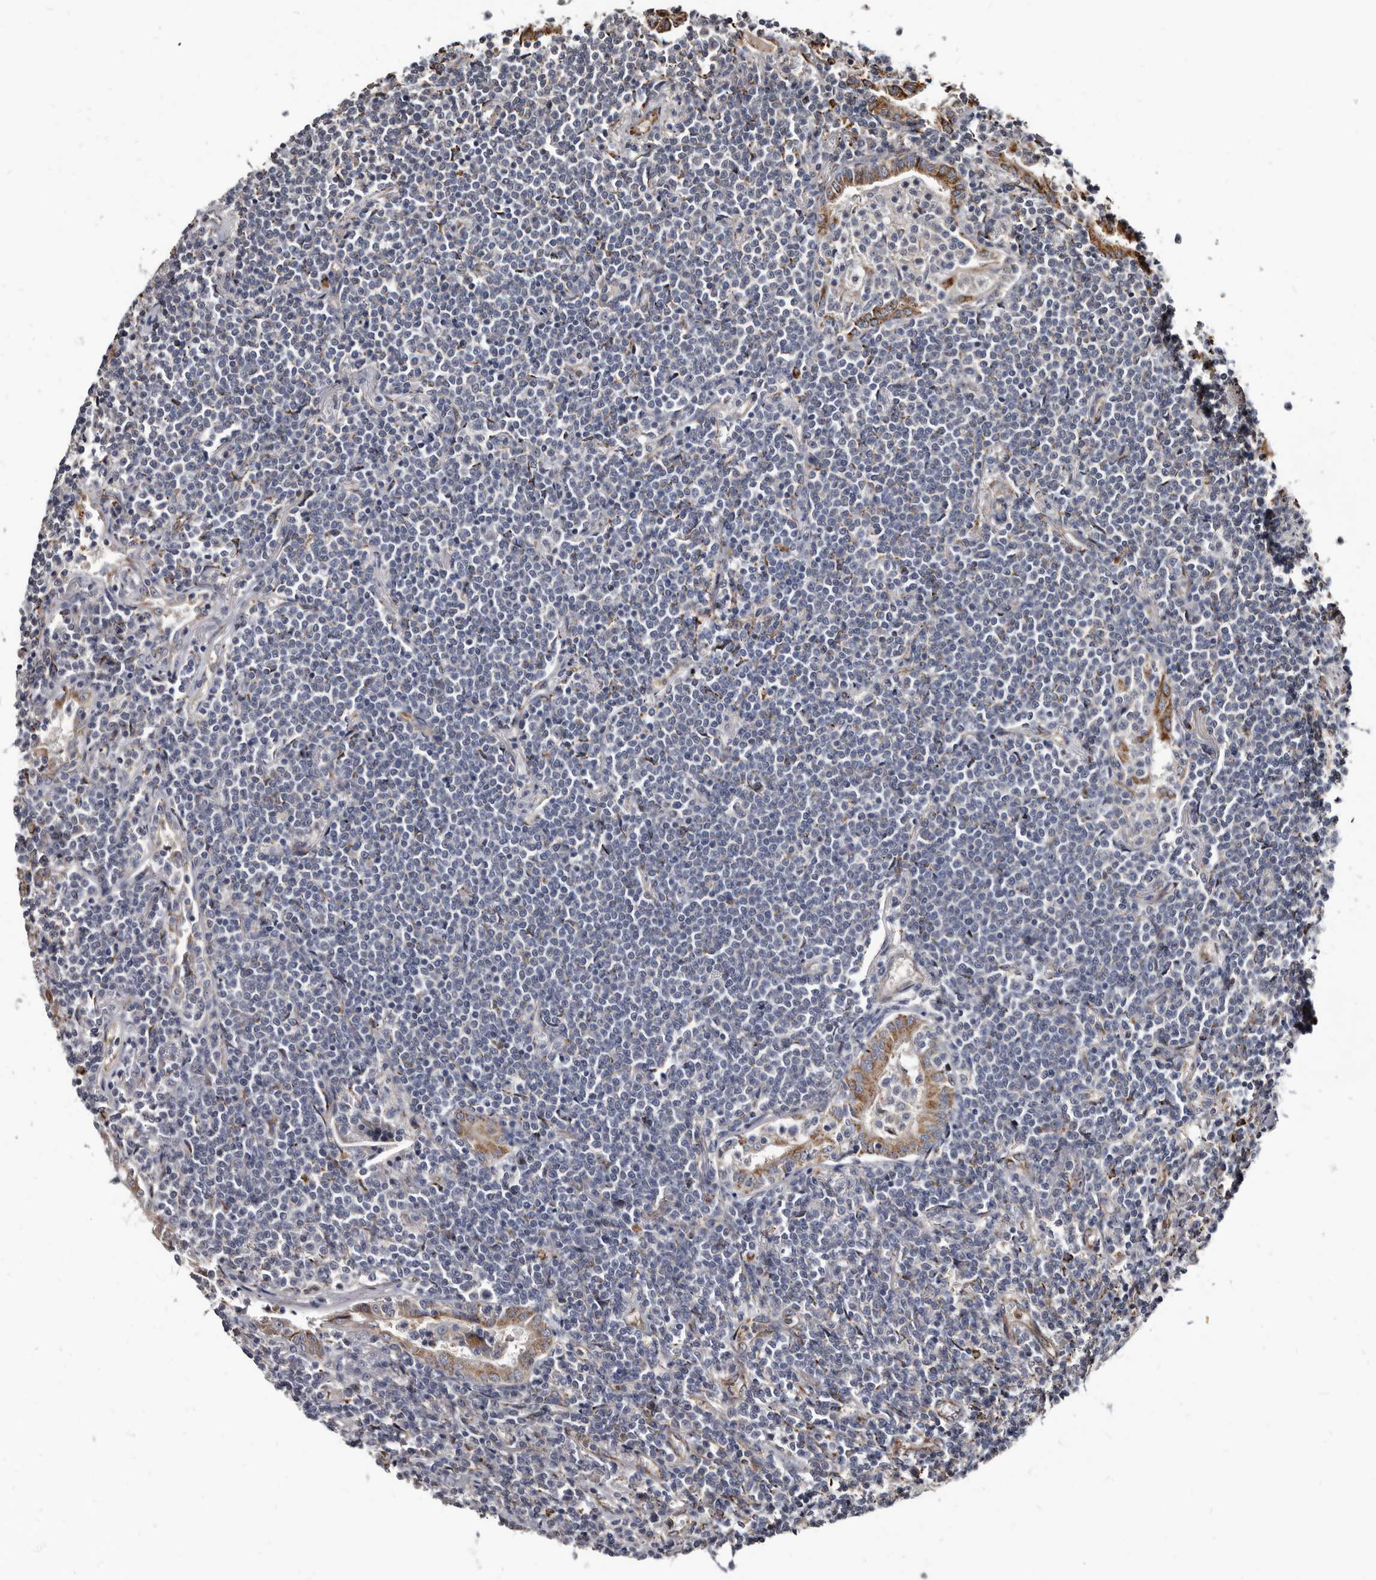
{"staining": {"intensity": "negative", "quantity": "none", "location": "none"}, "tissue": "lymphoma", "cell_type": "Tumor cells", "image_type": "cancer", "snomed": [{"axis": "morphology", "description": "Malignant lymphoma, non-Hodgkin's type, Low grade"}, {"axis": "topography", "description": "Lung"}], "caption": "This is an immunohistochemistry micrograph of lymphoma. There is no staining in tumor cells.", "gene": "CTSA", "patient": {"sex": "female", "age": 71}}